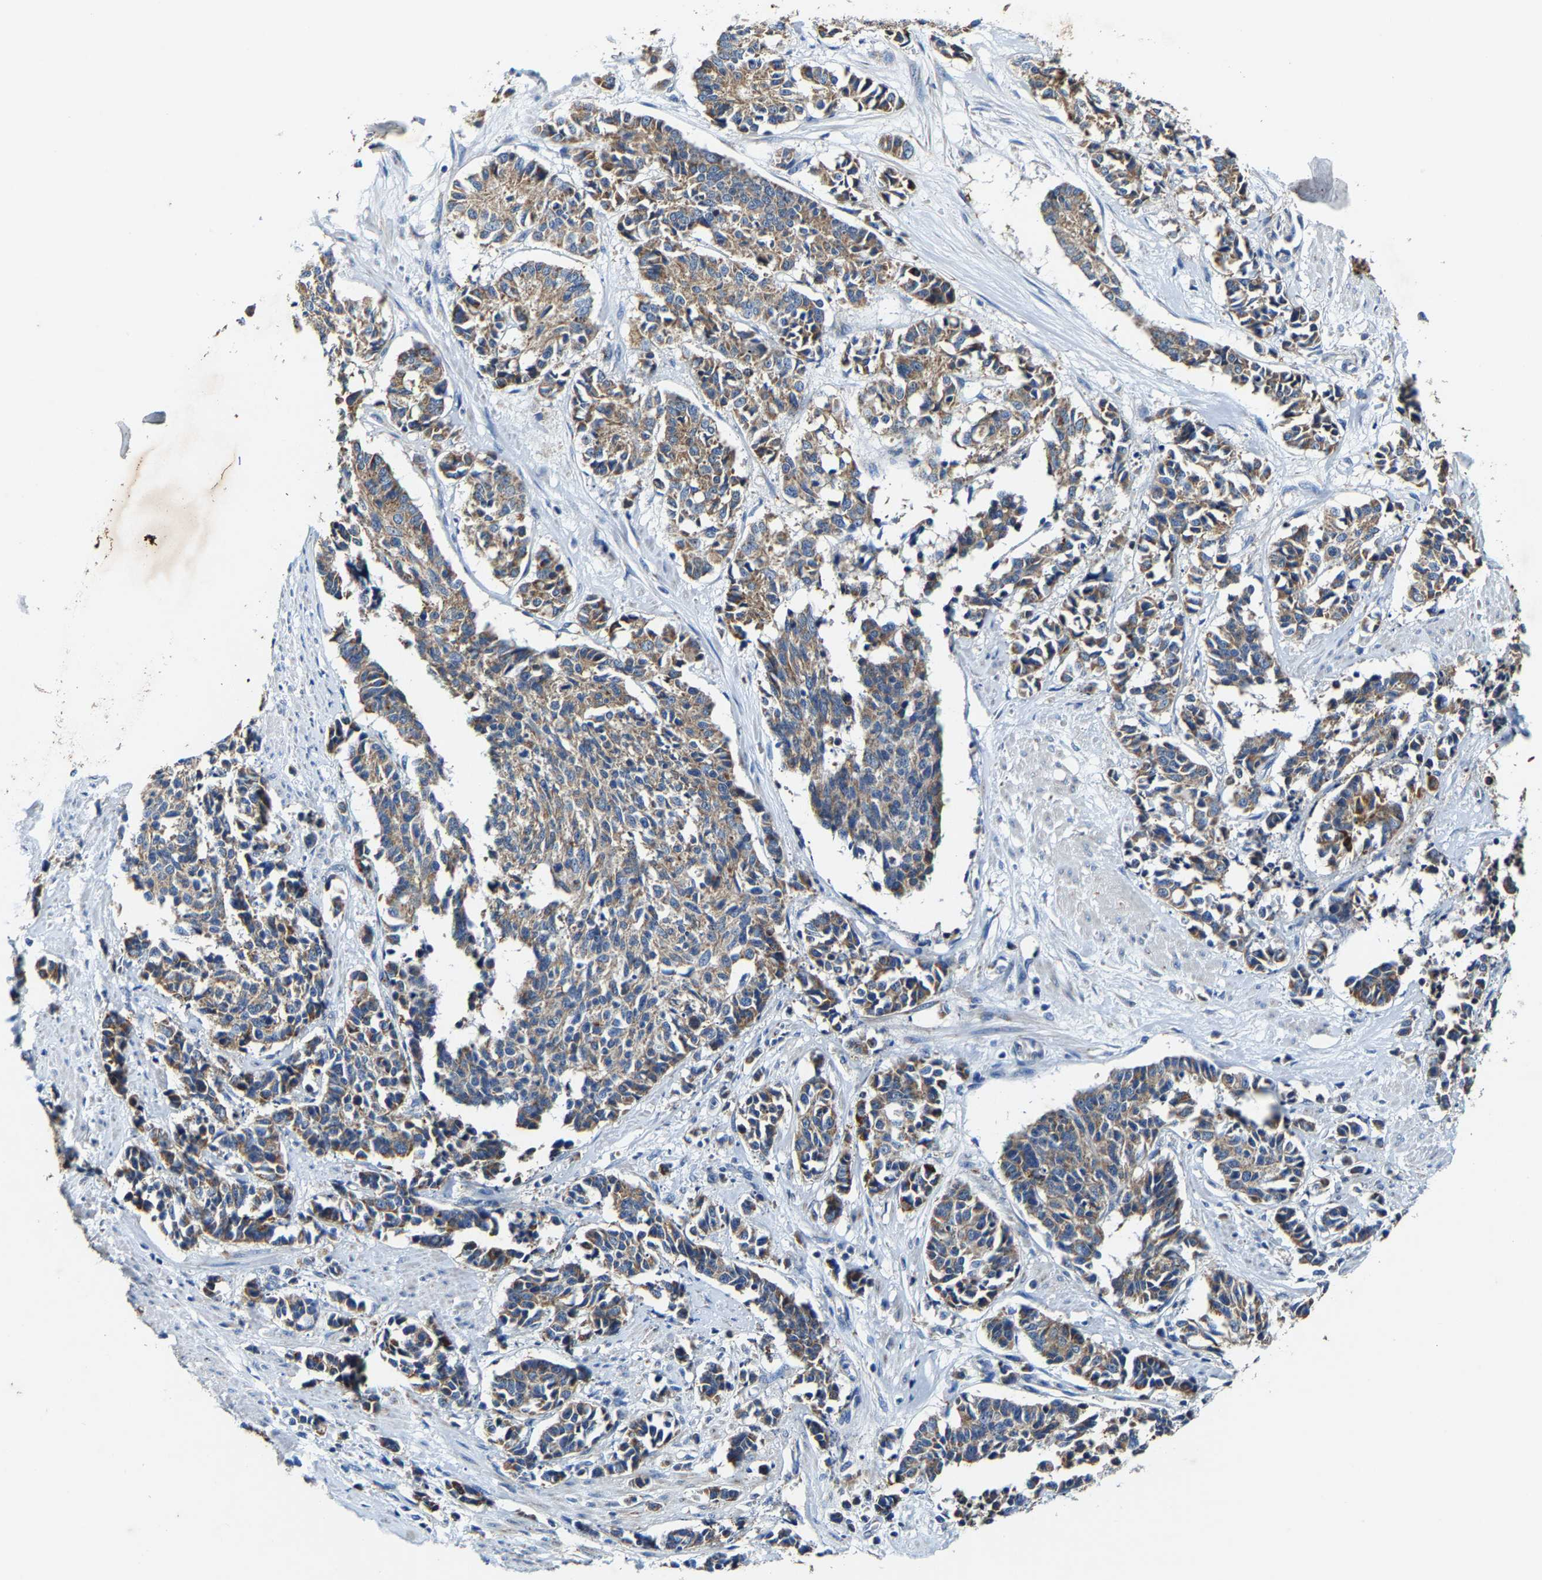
{"staining": {"intensity": "moderate", "quantity": ">75%", "location": "cytoplasmic/membranous"}, "tissue": "cervical cancer", "cell_type": "Tumor cells", "image_type": "cancer", "snomed": [{"axis": "morphology", "description": "Squamous cell carcinoma, NOS"}, {"axis": "topography", "description": "Cervix"}], "caption": "The image demonstrates a brown stain indicating the presence of a protein in the cytoplasmic/membranous of tumor cells in cervical cancer.", "gene": "SLC25A25", "patient": {"sex": "female", "age": 35}}